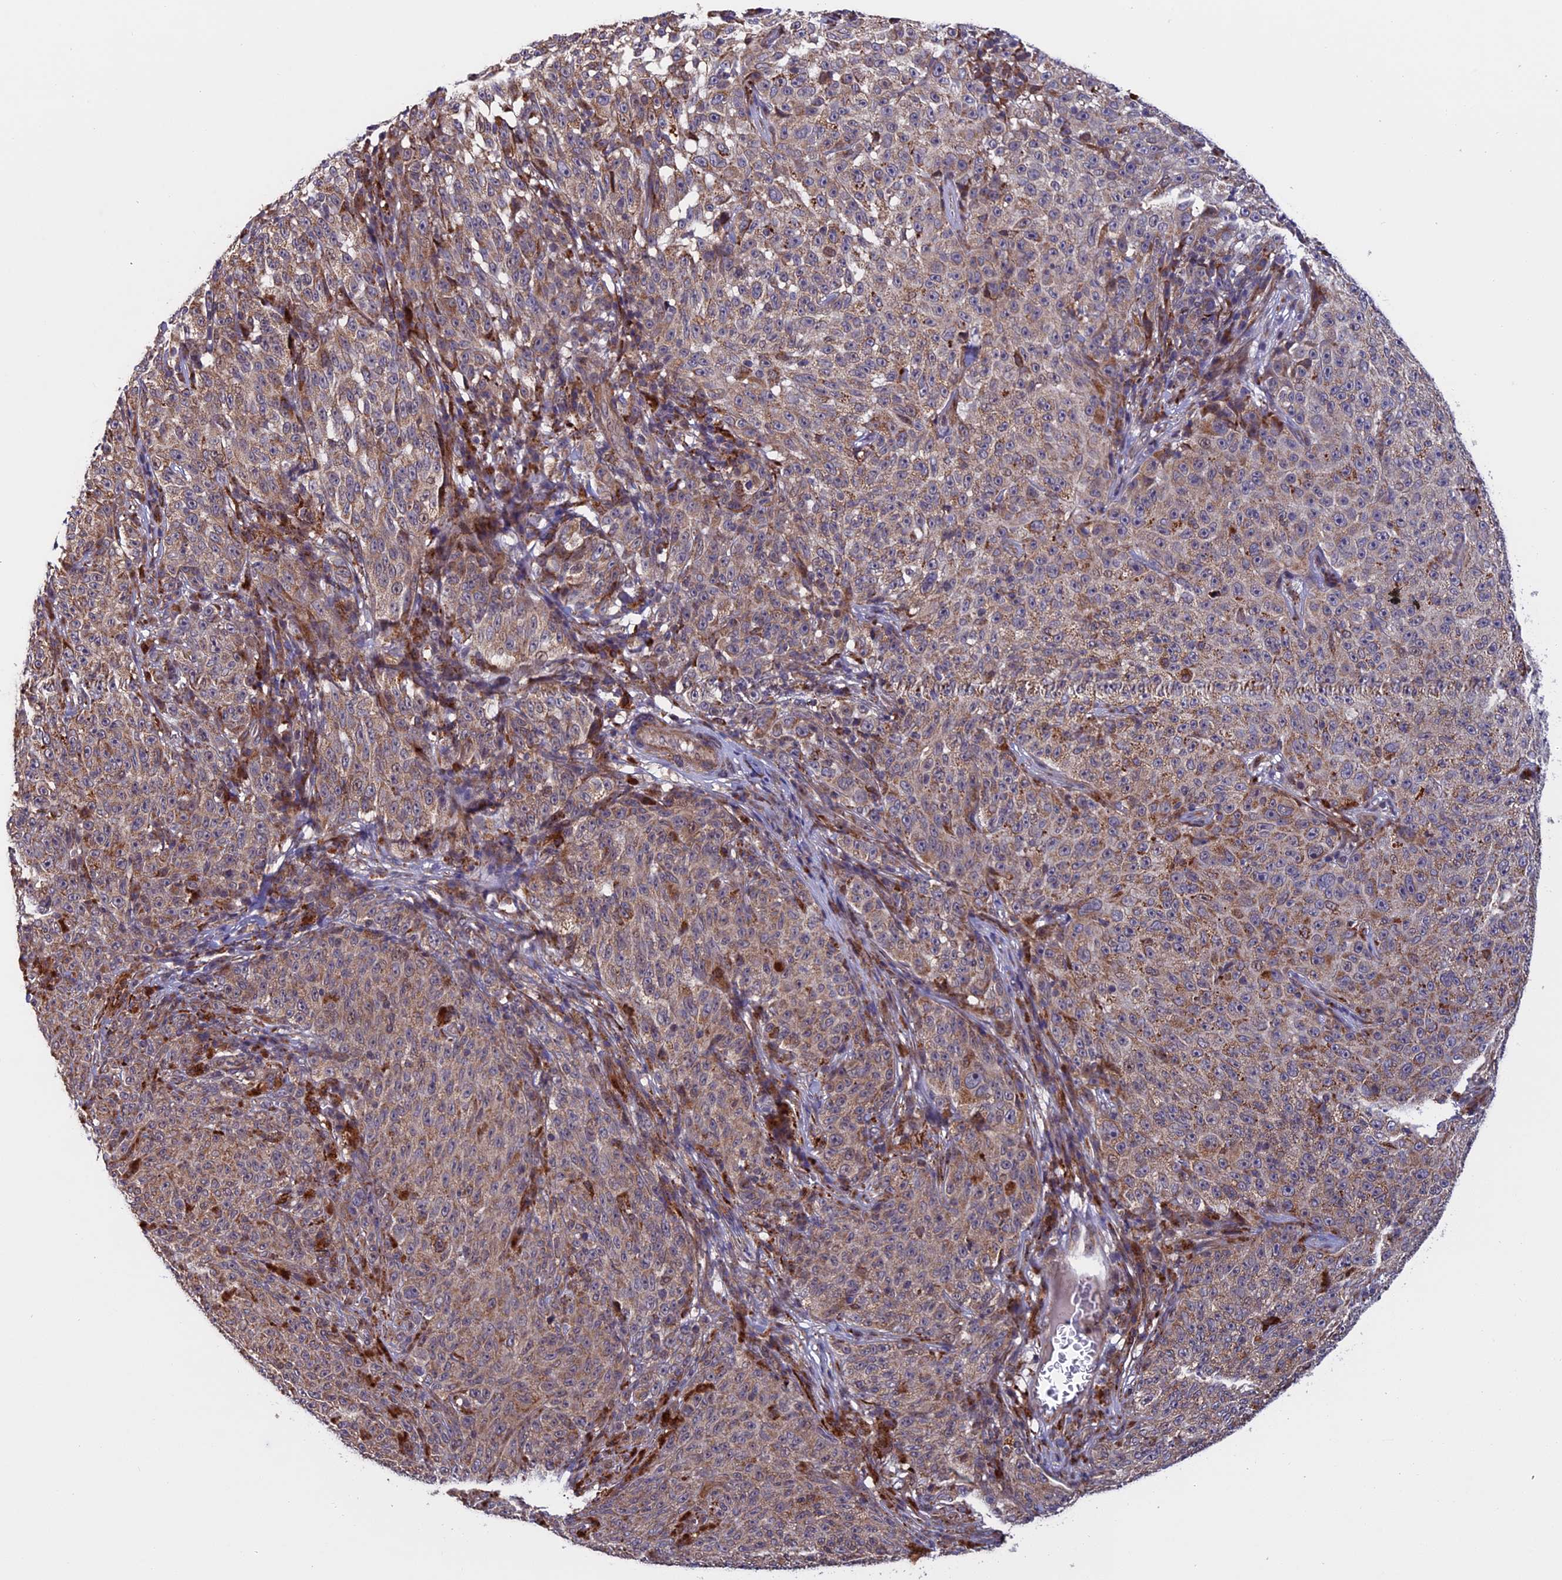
{"staining": {"intensity": "weak", "quantity": ">75%", "location": "cytoplasmic/membranous"}, "tissue": "melanoma", "cell_type": "Tumor cells", "image_type": "cancer", "snomed": [{"axis": "morphology", "description": "Malignant melanoma, NOS"}, {"axis": "topography", "description": "Skin"}], "caption": "This is a photomicrograph of IHC staining of melanoma, which shows weak staining in the cytoplasmic/membranous of tumor cells.", "gene": "RNF17", "patient": {"sex": "female", "age": 82}}